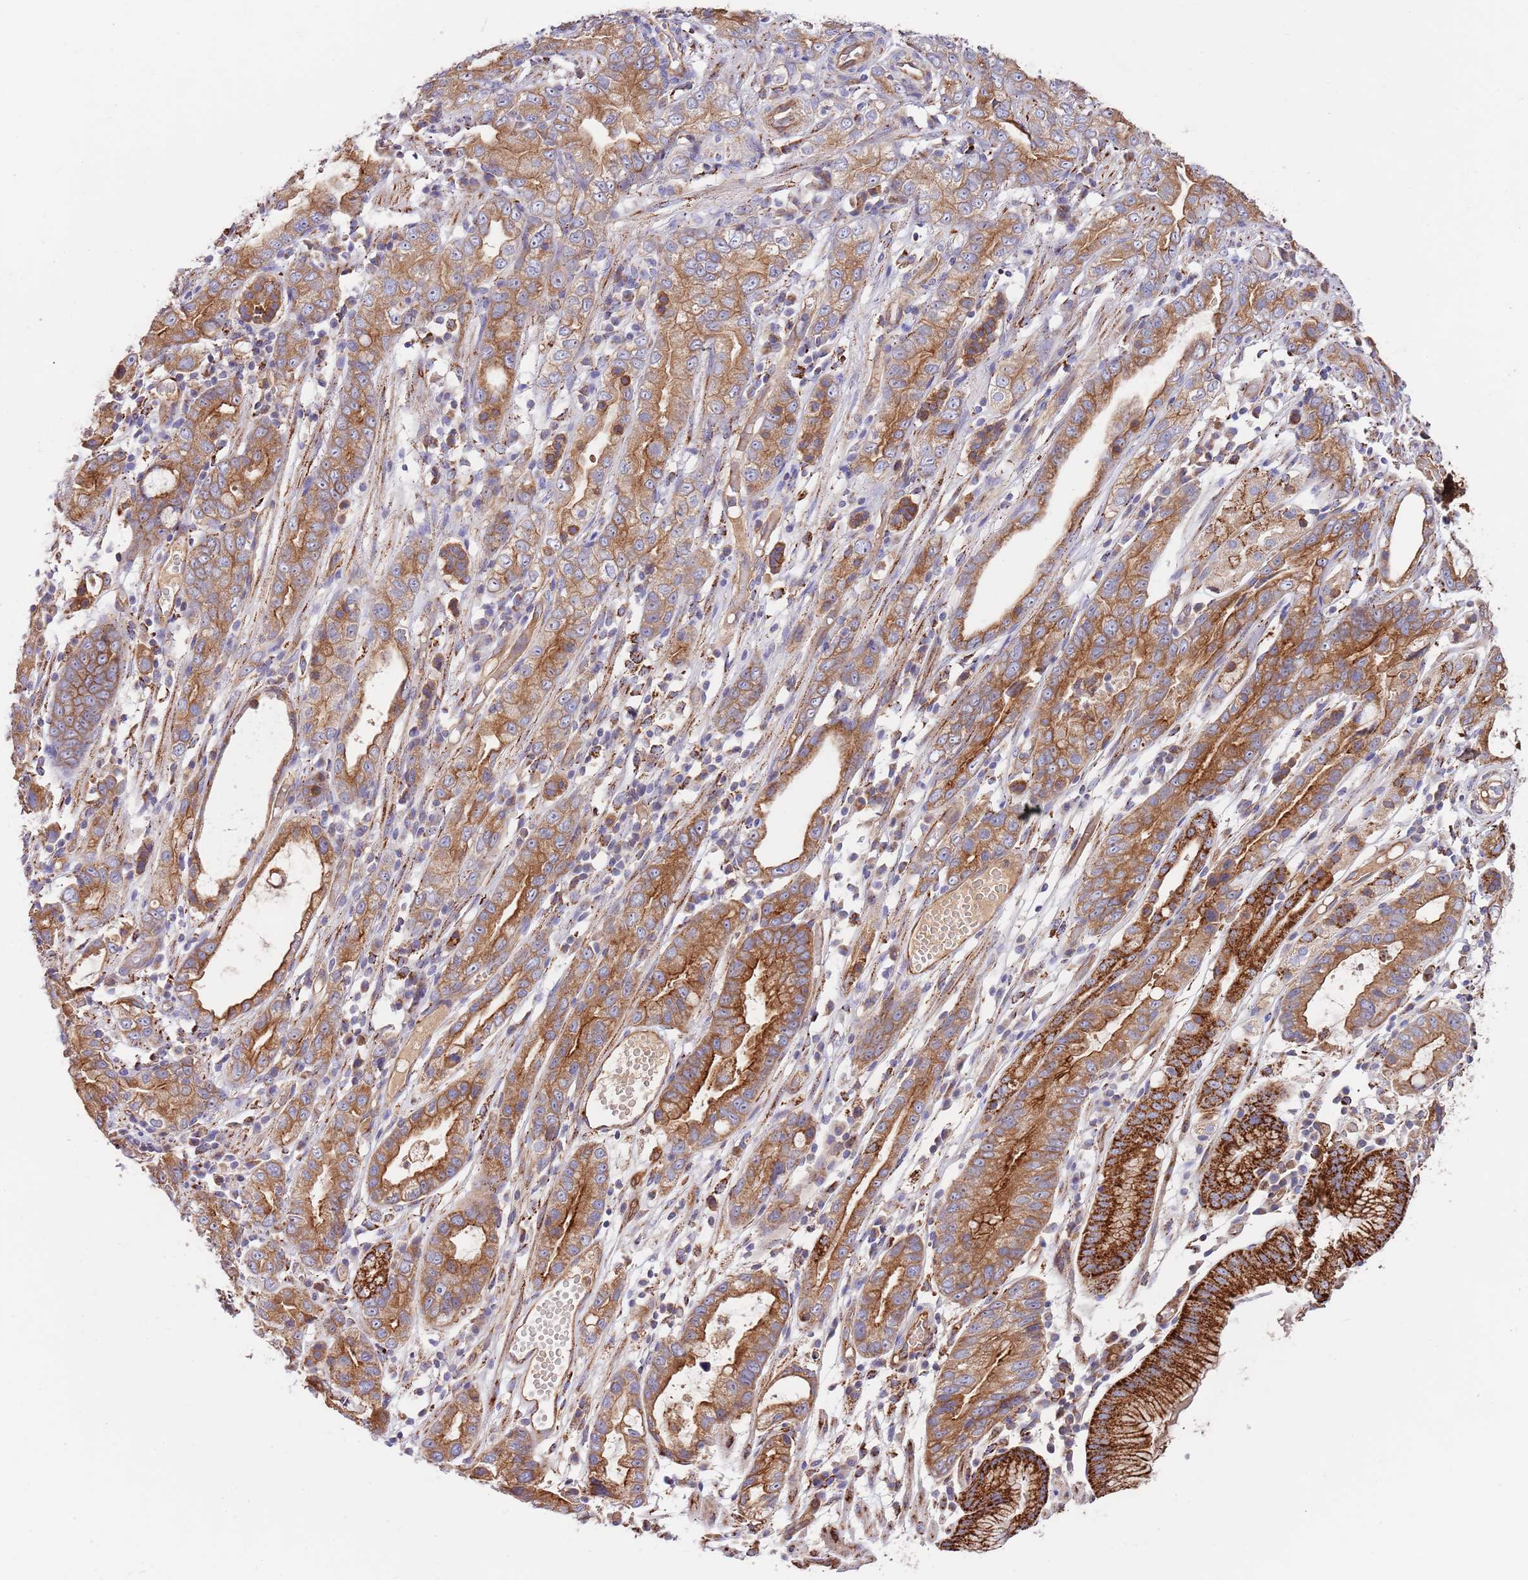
{"staining": {"intensity": "strong", "quantity": ">75%", "location": "cytoplasmic/membranous"}, "tissue": "stomach cancer", "cell_type": "Tumor cells", "image_type": "cancer", "snomed": [{"axis": "morphology", "description": "Adenocarcinoma, NOS"}, {"axis": "topography", "description": "Stomach"}], "caption": "Human stomach cancer stained with a protein marker displays strong staining in tumor cells.", "gene": "DOCK6", "patient": {"sex": "male", "age": 55}}